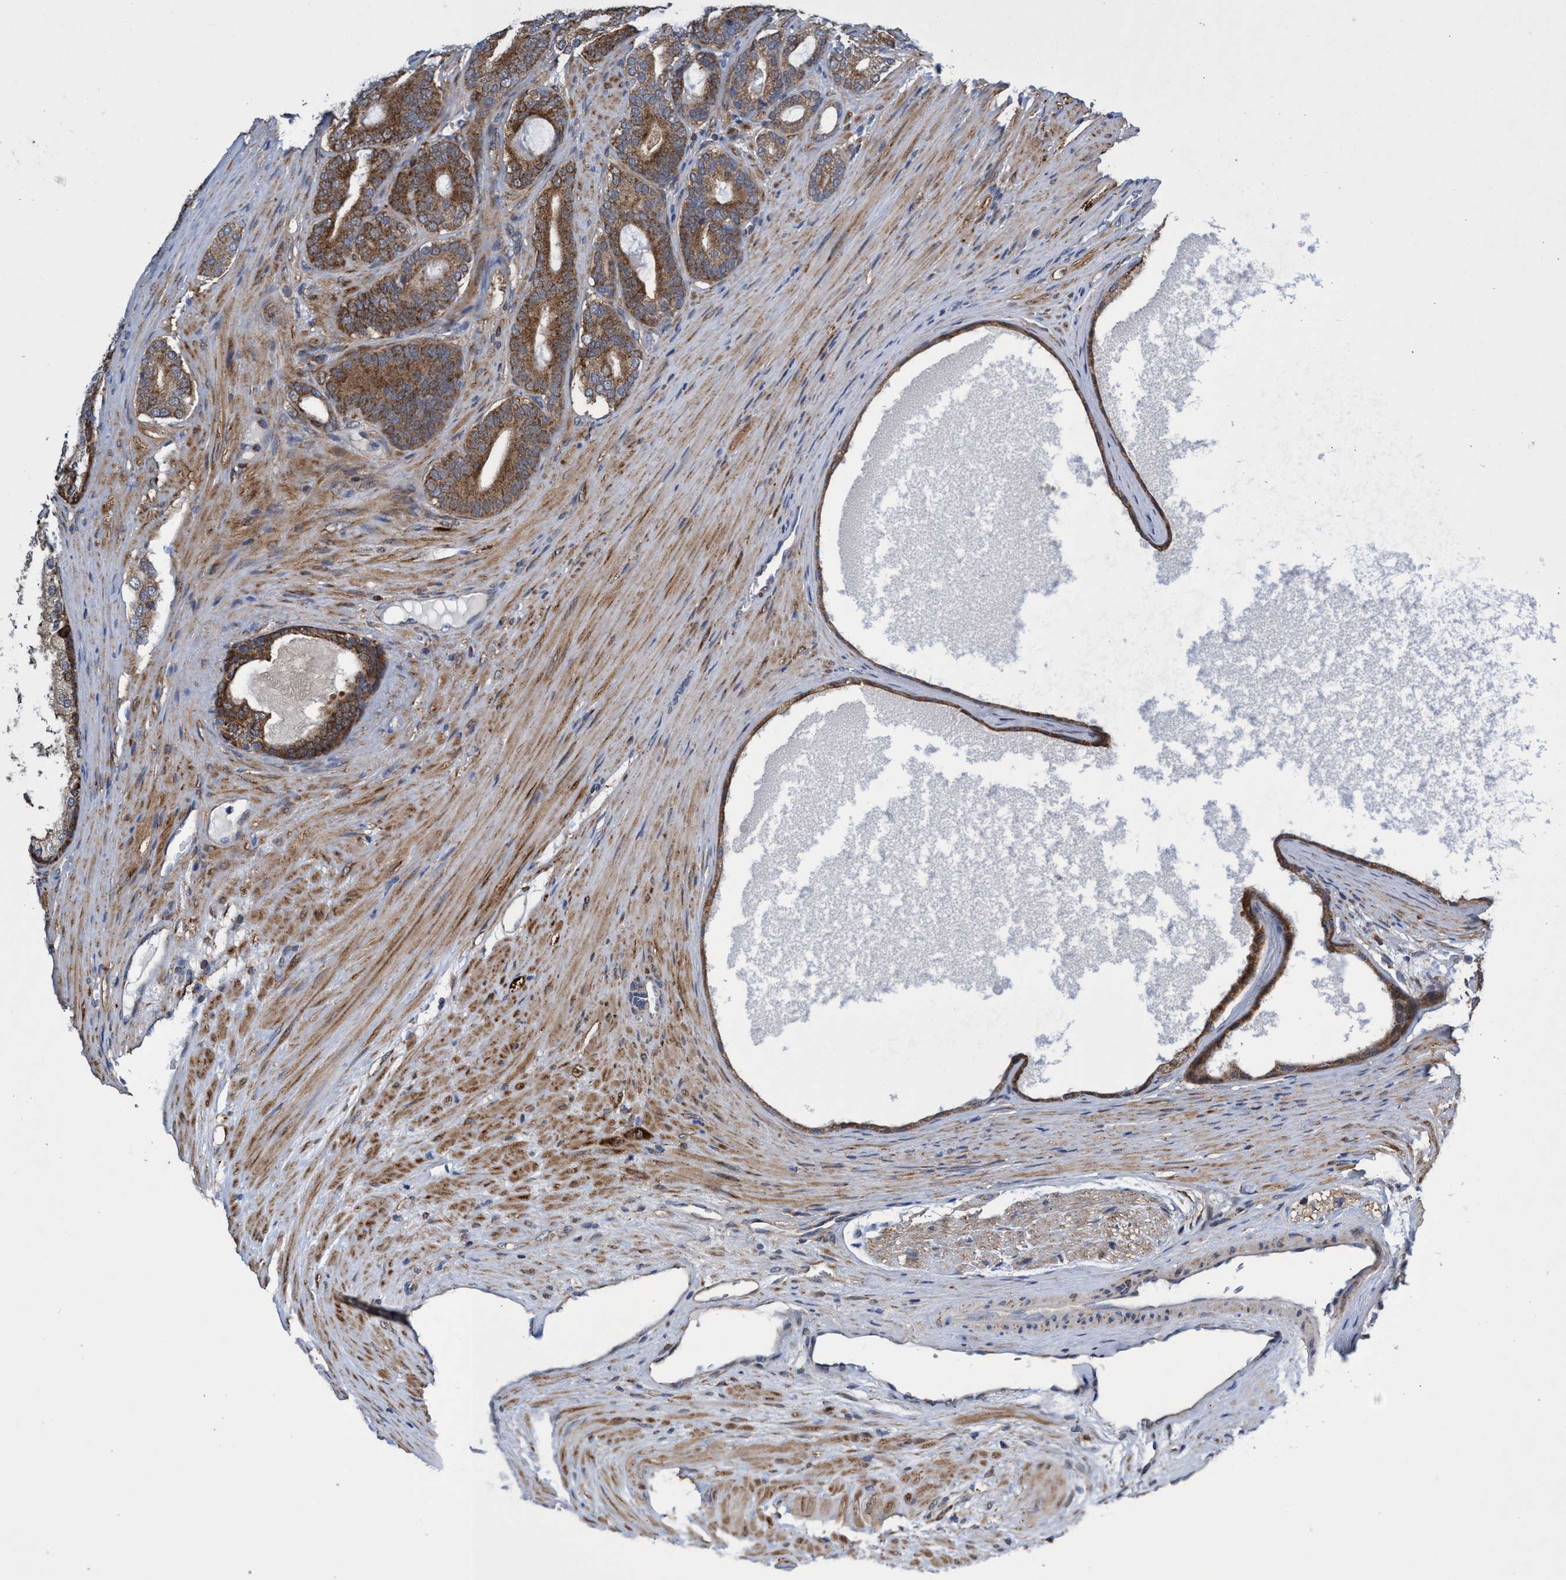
{"staining": {"intensity": "moderate", "quantity": ">75%", "location": "cytoplasmic/membranous"}, "tissue": "prostate cancer", "cell_type": "Tumor cells", "image_type": "cancer", "snomed": [{"axis": "morphology", "description": "Adenocarcinoma, High grade"}, {"axis": "topography", "description": "Prostate"}], "caption": "Prostate adenocarcinoma (high-grade) stained with a protein marker shows moderate staining in tumor cells.", "gene": "CRYZ", "patient": {"sex": "male", "age": 60}}